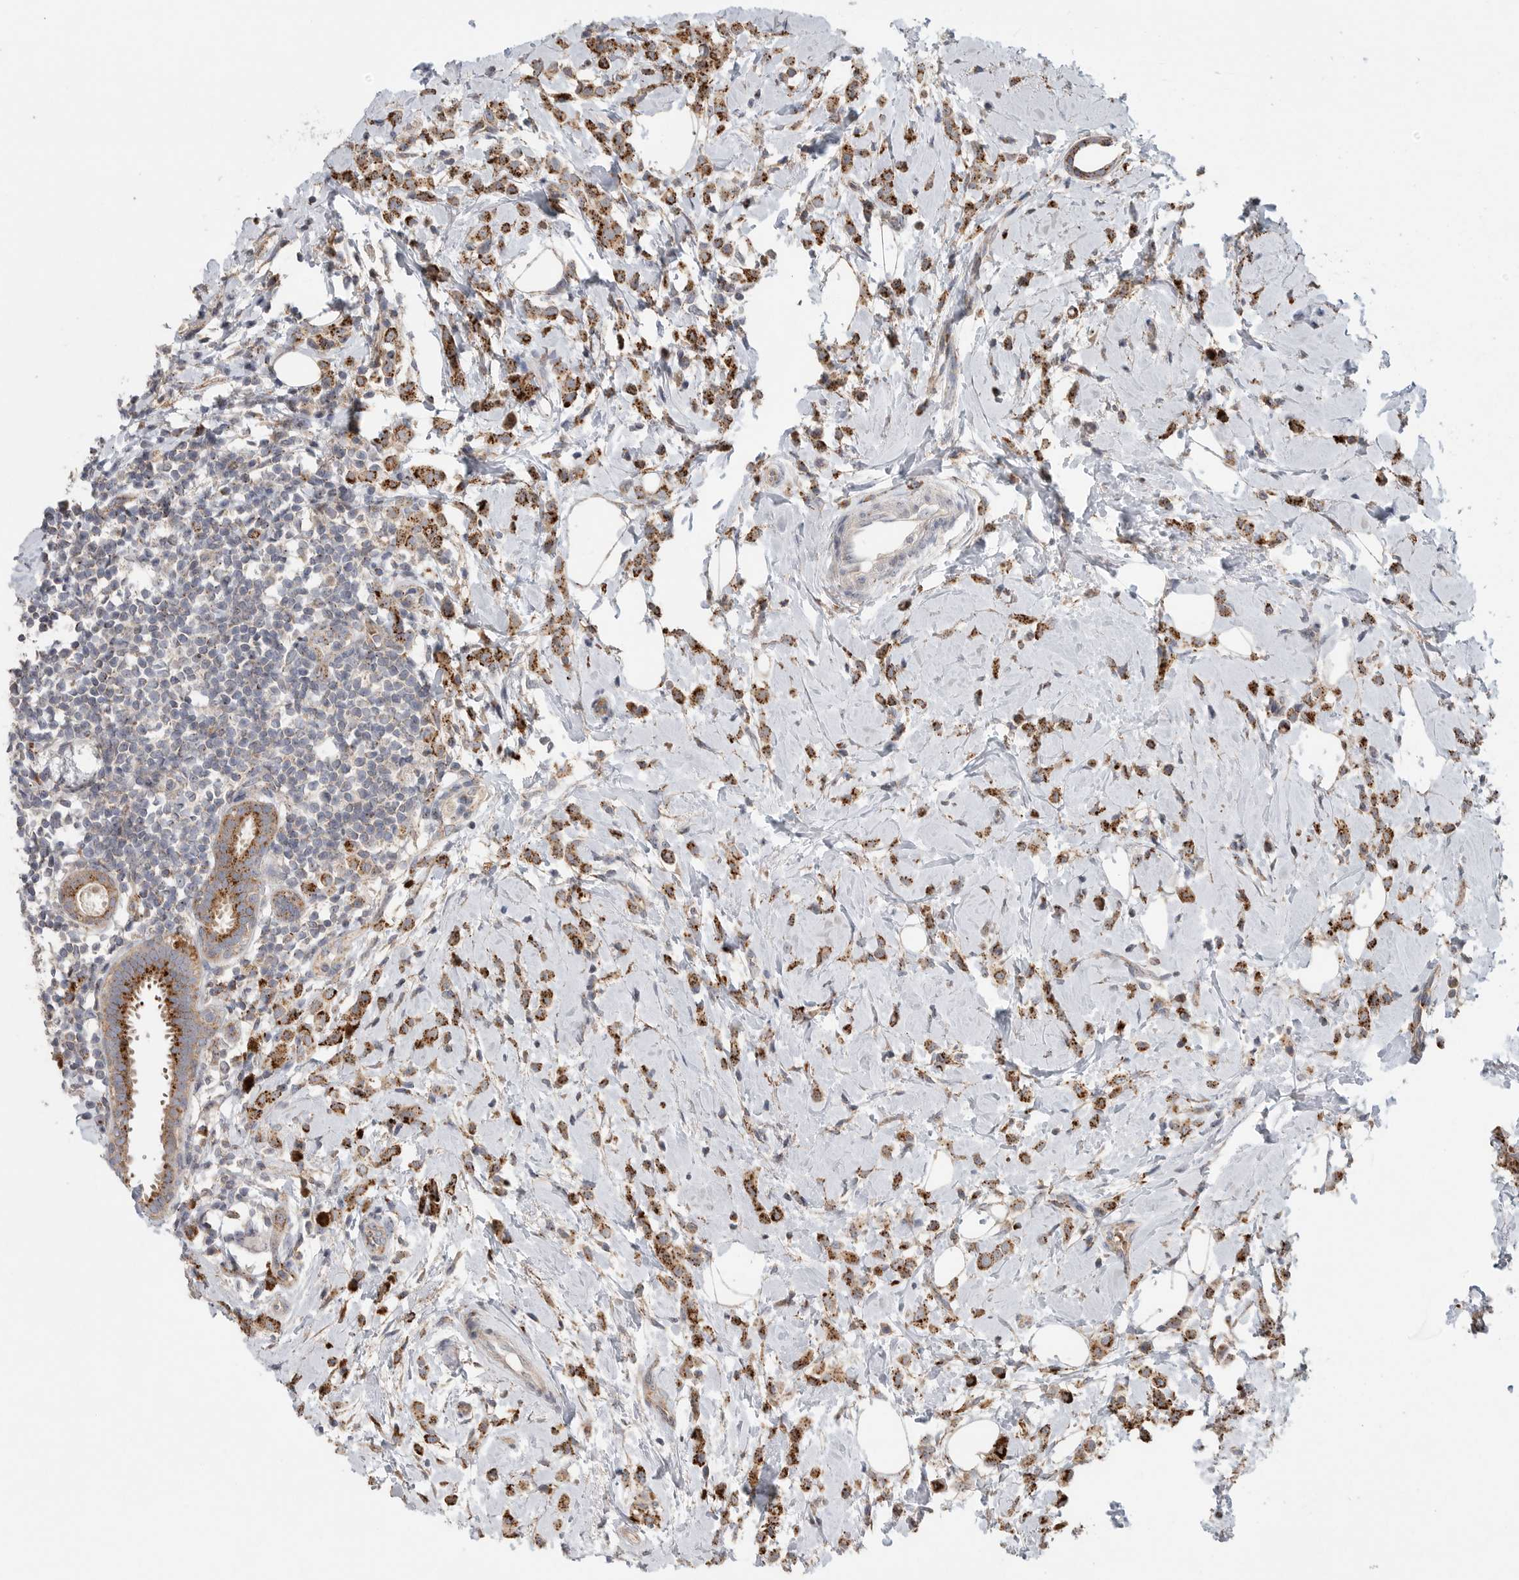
{"staining": {"intensity": "strong", "quantity": ">75%", "location": "cytoplasmic/membranous"}, "tissue": "breast cancer", "cell_type": "Tumor cells", "image_type": "cancer", "snomed": [{"axis": "morphology", "description": "Lobular carcinoma"}, {"axis": "topography", "description": "Breast"}], "caption": "The histopathology image reveals immunohistochemical staining of breast cancer. There is strong cytoplasmic/membranous staining is seen in approximately >75% of tumor cells. (DAB (3,3'-diaminobenzidine) = brown stain, brightfield microscopy at high magnification).", "gene": "GALNS", "patient": {"sex": "female", "age": 47}}